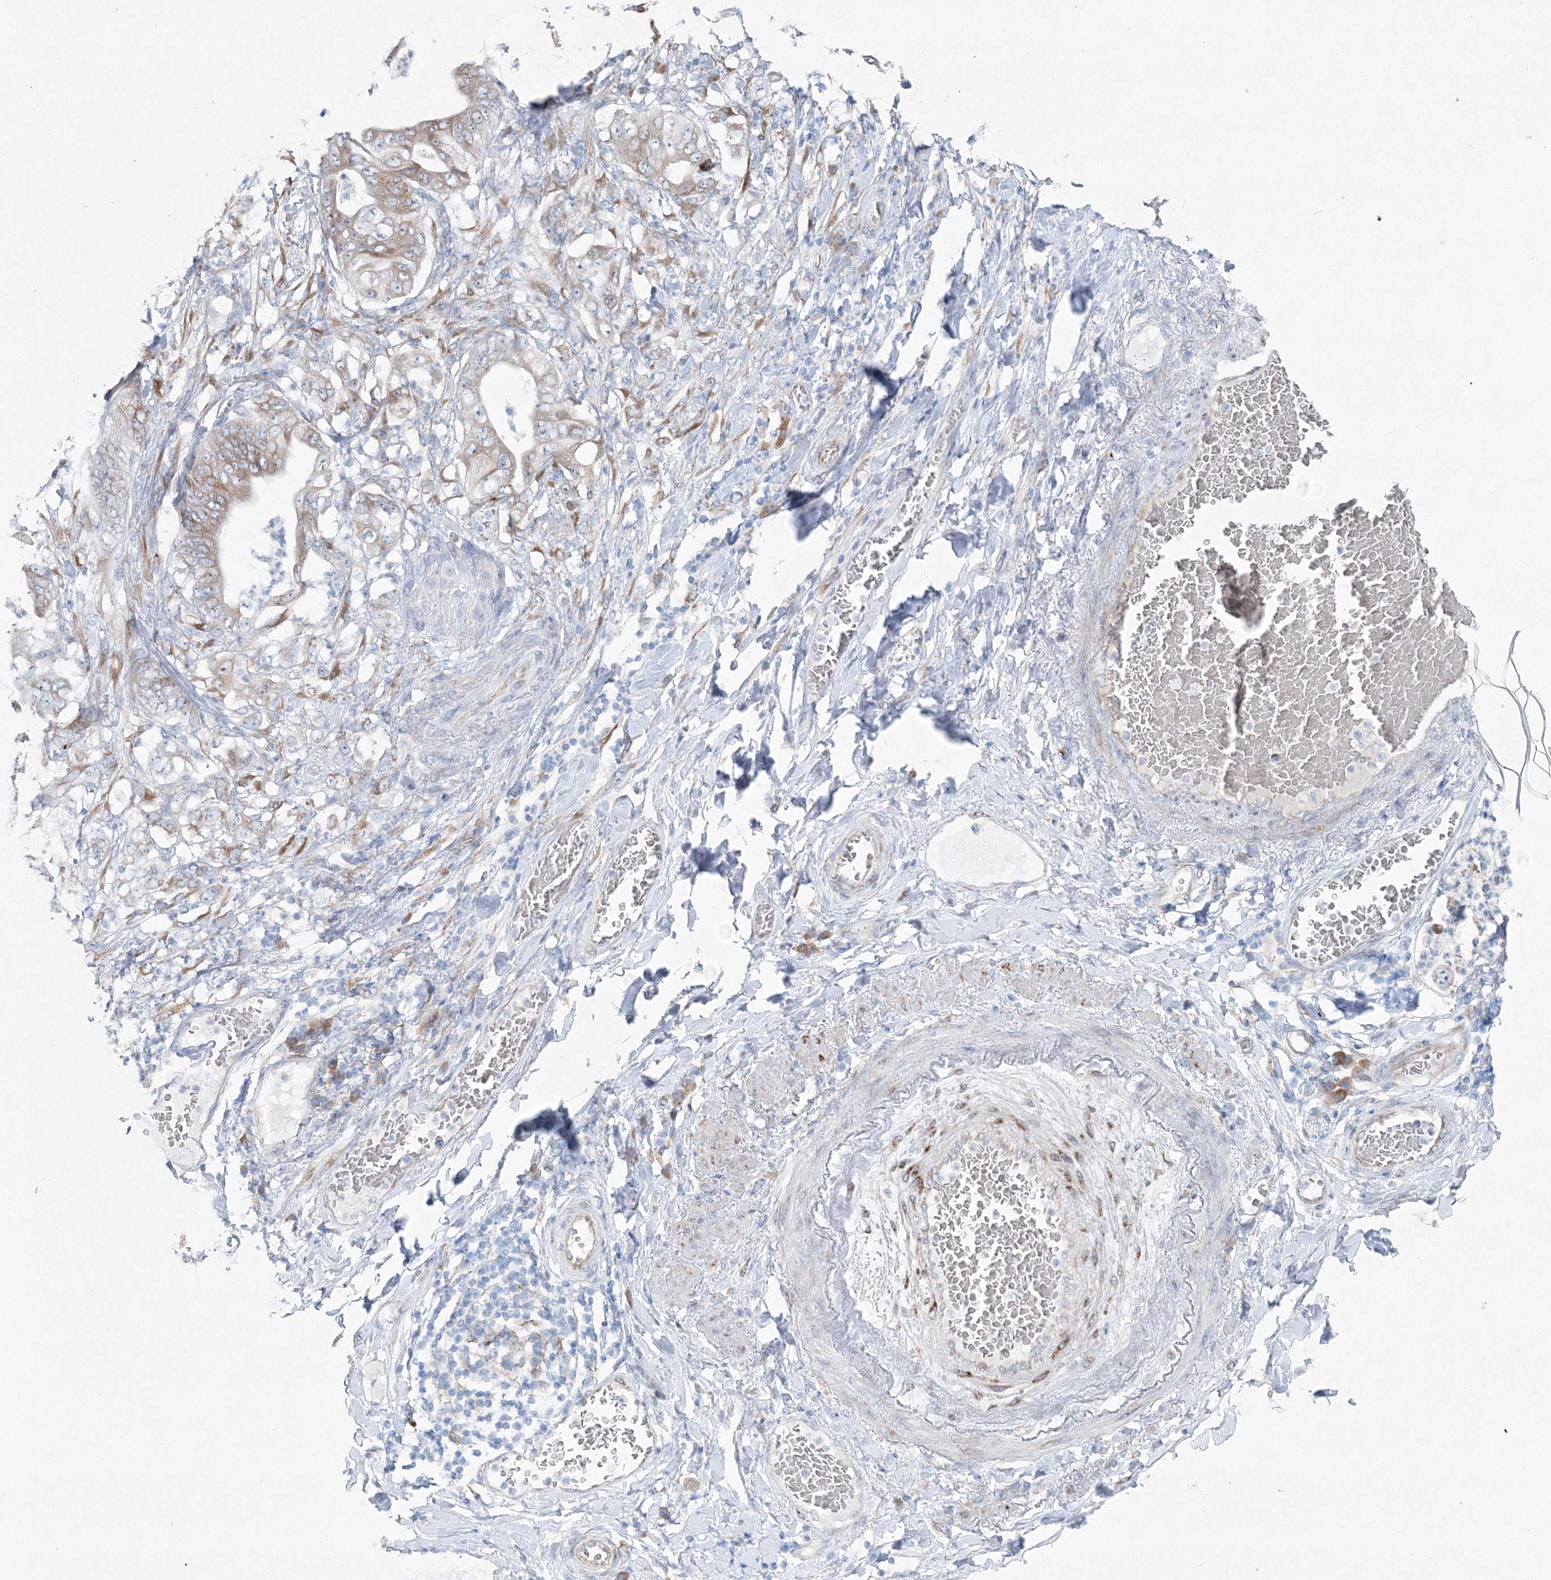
{"staining": {"intensity": "weak", "quantity": "25%-75%", "location": "cytoplasmic/membranous"}, "tissue": "stomach cancer", "cell_type": "Tumor cells", "image_type": "cancer", "snomed": [{"axis": "morphology", "description": "Adenocarcinoma, NOS"}, {"axis": "topography", "description": "Stomach"}], "caption": "Stomach cancer (adenocarcinoma) tissue reveals weak cytoplasmic/membranous expression in approximately 25%-75% of tumor cells, visualized by immunohistochemistry. The protein of interest is shown in brown color, while the nuclei are stained blue.", "gene": "RCN1", "patient": {"sex": "female", "age": 73}}